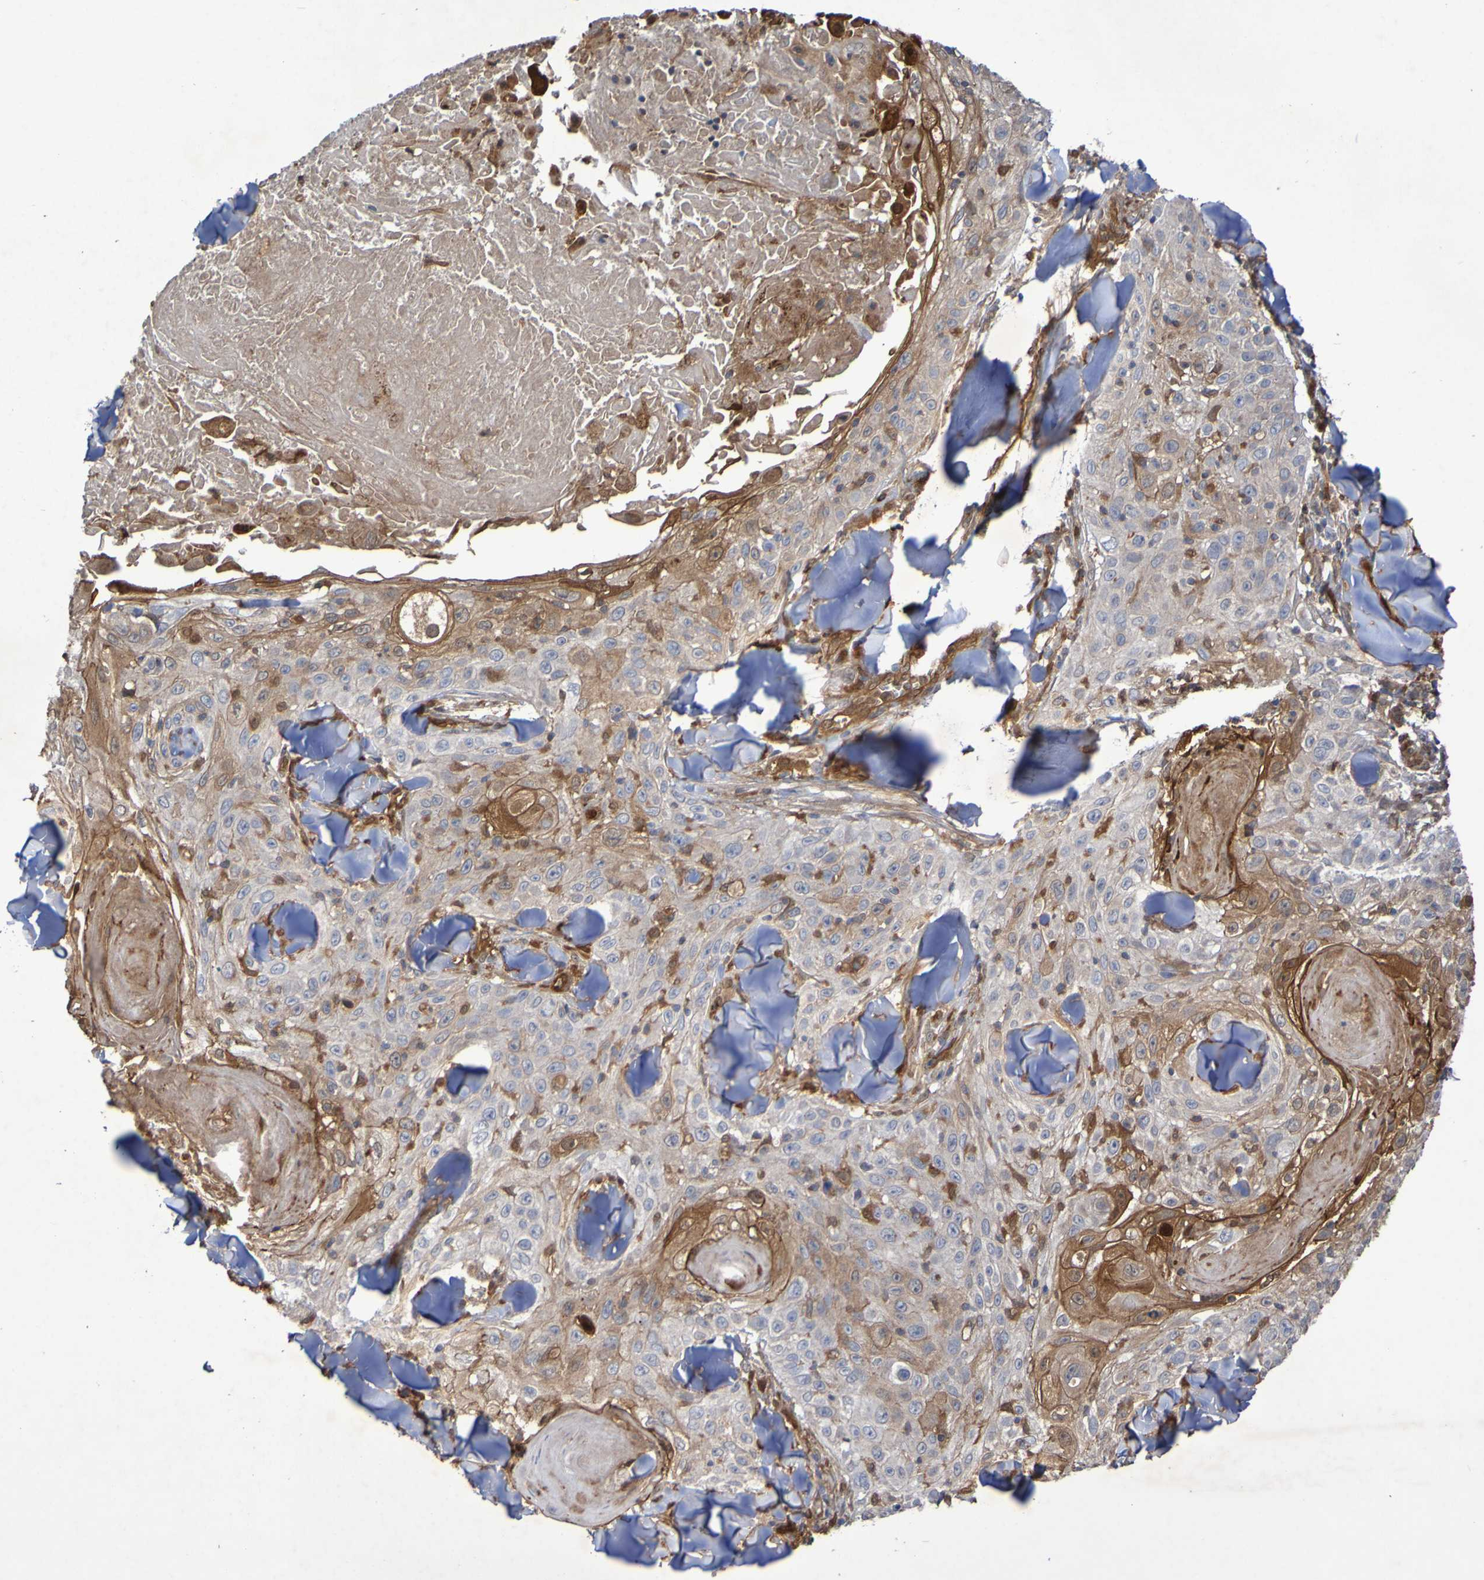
{"staining": {"intensity": "weak", "quantity": ">75%", "location": "cytoplasmic/membranous"}, "tissue": "skin cancer", "cell_type": "Tumor cells", "image_type": "cancer", "snomed": [{"axis": "morphology", "description": "Squamous cell carcinoma, NOS"}, {"axis": "topography", "description": "Skin"}], "caption": "Weak cytoplasmic/membranous protein expression is identified in about >75% of tumor cells in skin cancer.", "gene": "SERPINB6", "patient": {"sex": "male", "age": 86}}